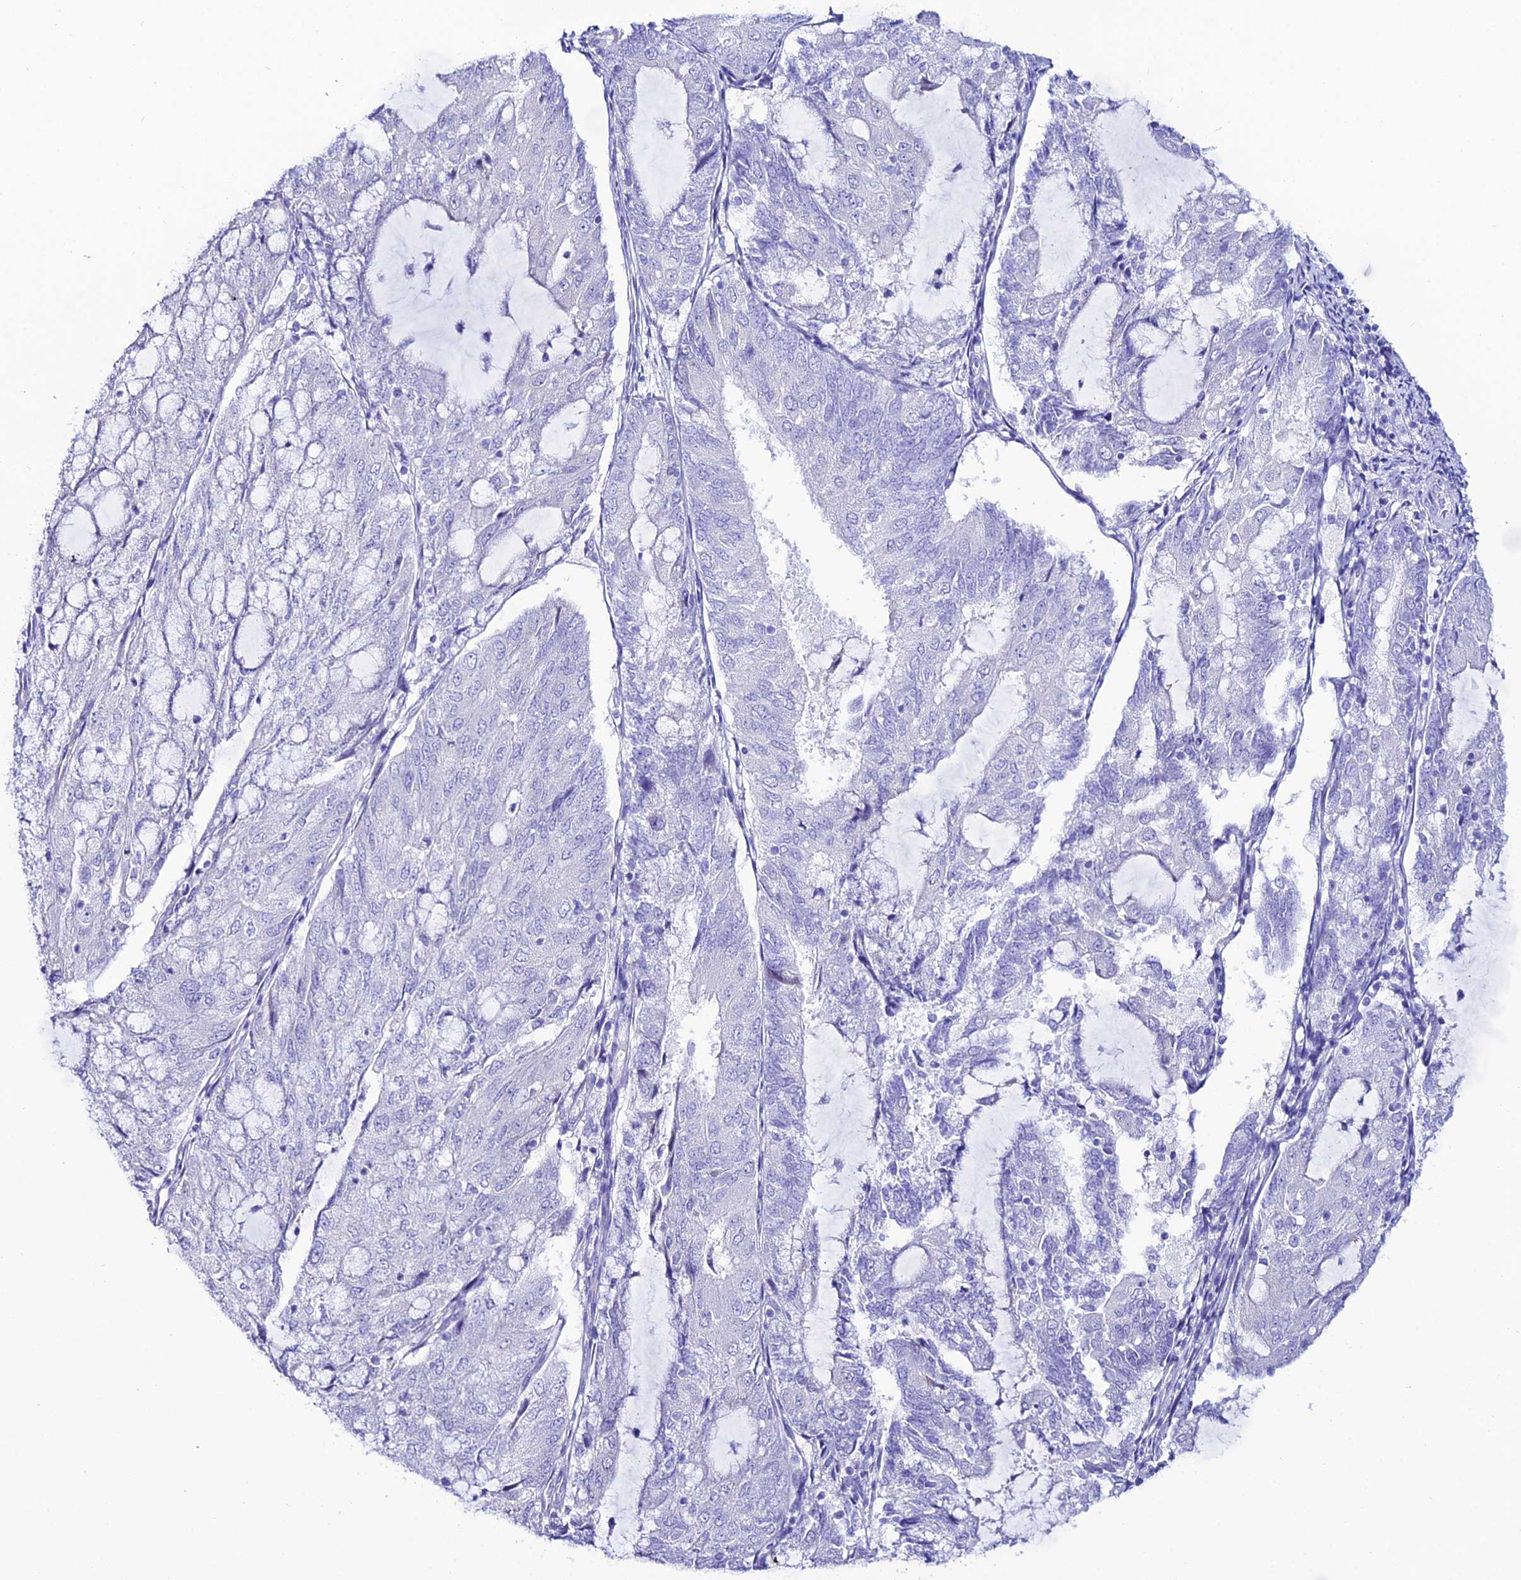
{"staining": {"intensity": "negative", "quantity": "none", "location": "none"}, "tissue": "endometrial cancer", "cell_type": "Tumor cells", "image_type": "cancer", "snomed": [{"axis": "morphology", "description": "Adenocarcinoma, NOS"}, {"axis": "topography", "description": "Endometrium"}], "caption": "Image shows no significant protein expression in tumor cells of adenocarcinoma (endometrial).", "gene": "OR4D5", "patient": {"sex": "female", "age": 81}}